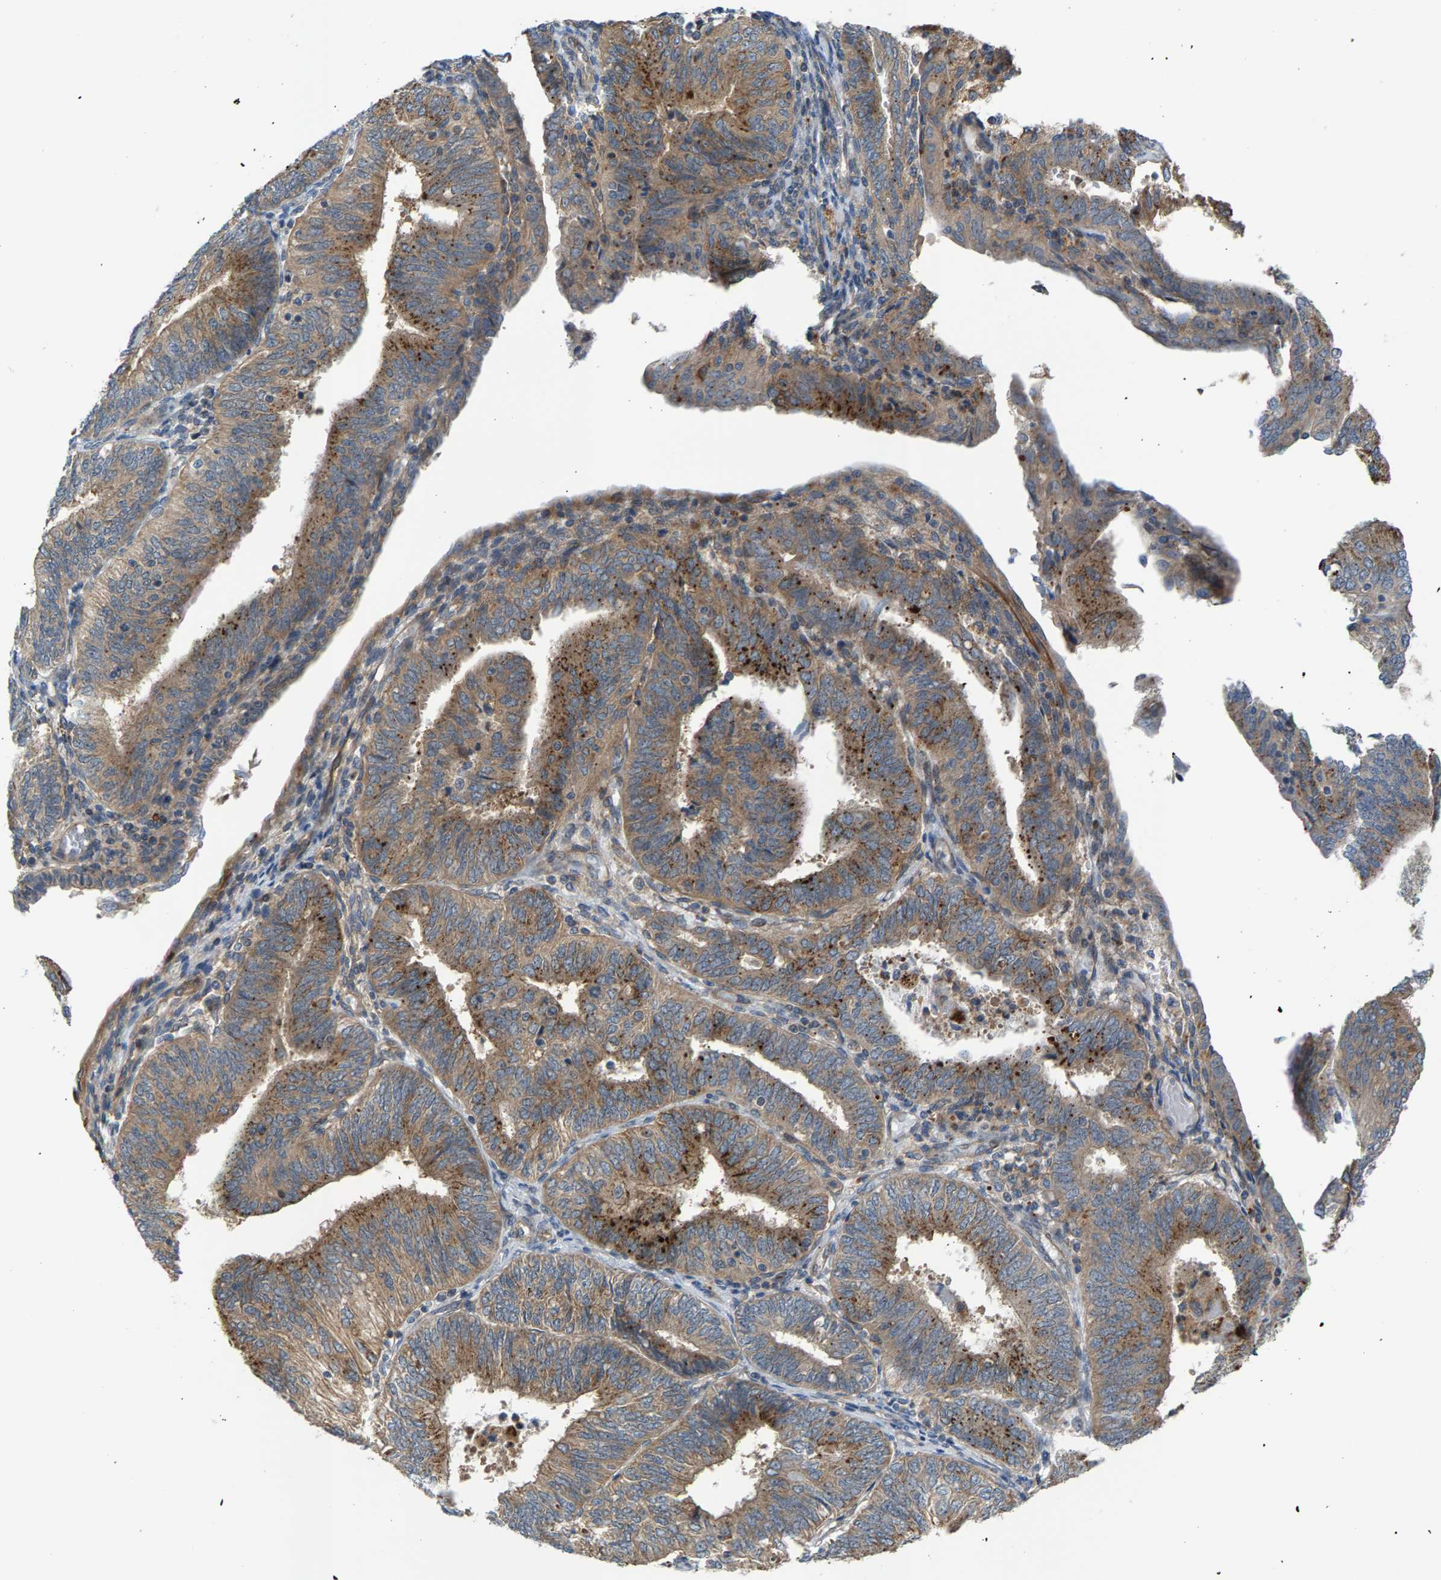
{"staining": {"intensity": "moderate", "quantity": ">75%", "location": "cytoplasmic/membranous"}, "tissue": "endometrial cancer", "cell_type": "Tumor cells", "image_type": "cancer", "snomed": [{"axis": "morphology", "description": "Adenocarcinoma, NOS"}, {"axis": "topography", "description": "Endometrium"}], "caption": "A photomicrograph showing moderate cytoplasmic/membranous positivity in about >75% of tumor cells in endometrial cancer (adenocarcinoma), as visualized by brown immunohistochemical staining.", "gene": "PDCL", "patient": {"sex": "female", "age": 58}}